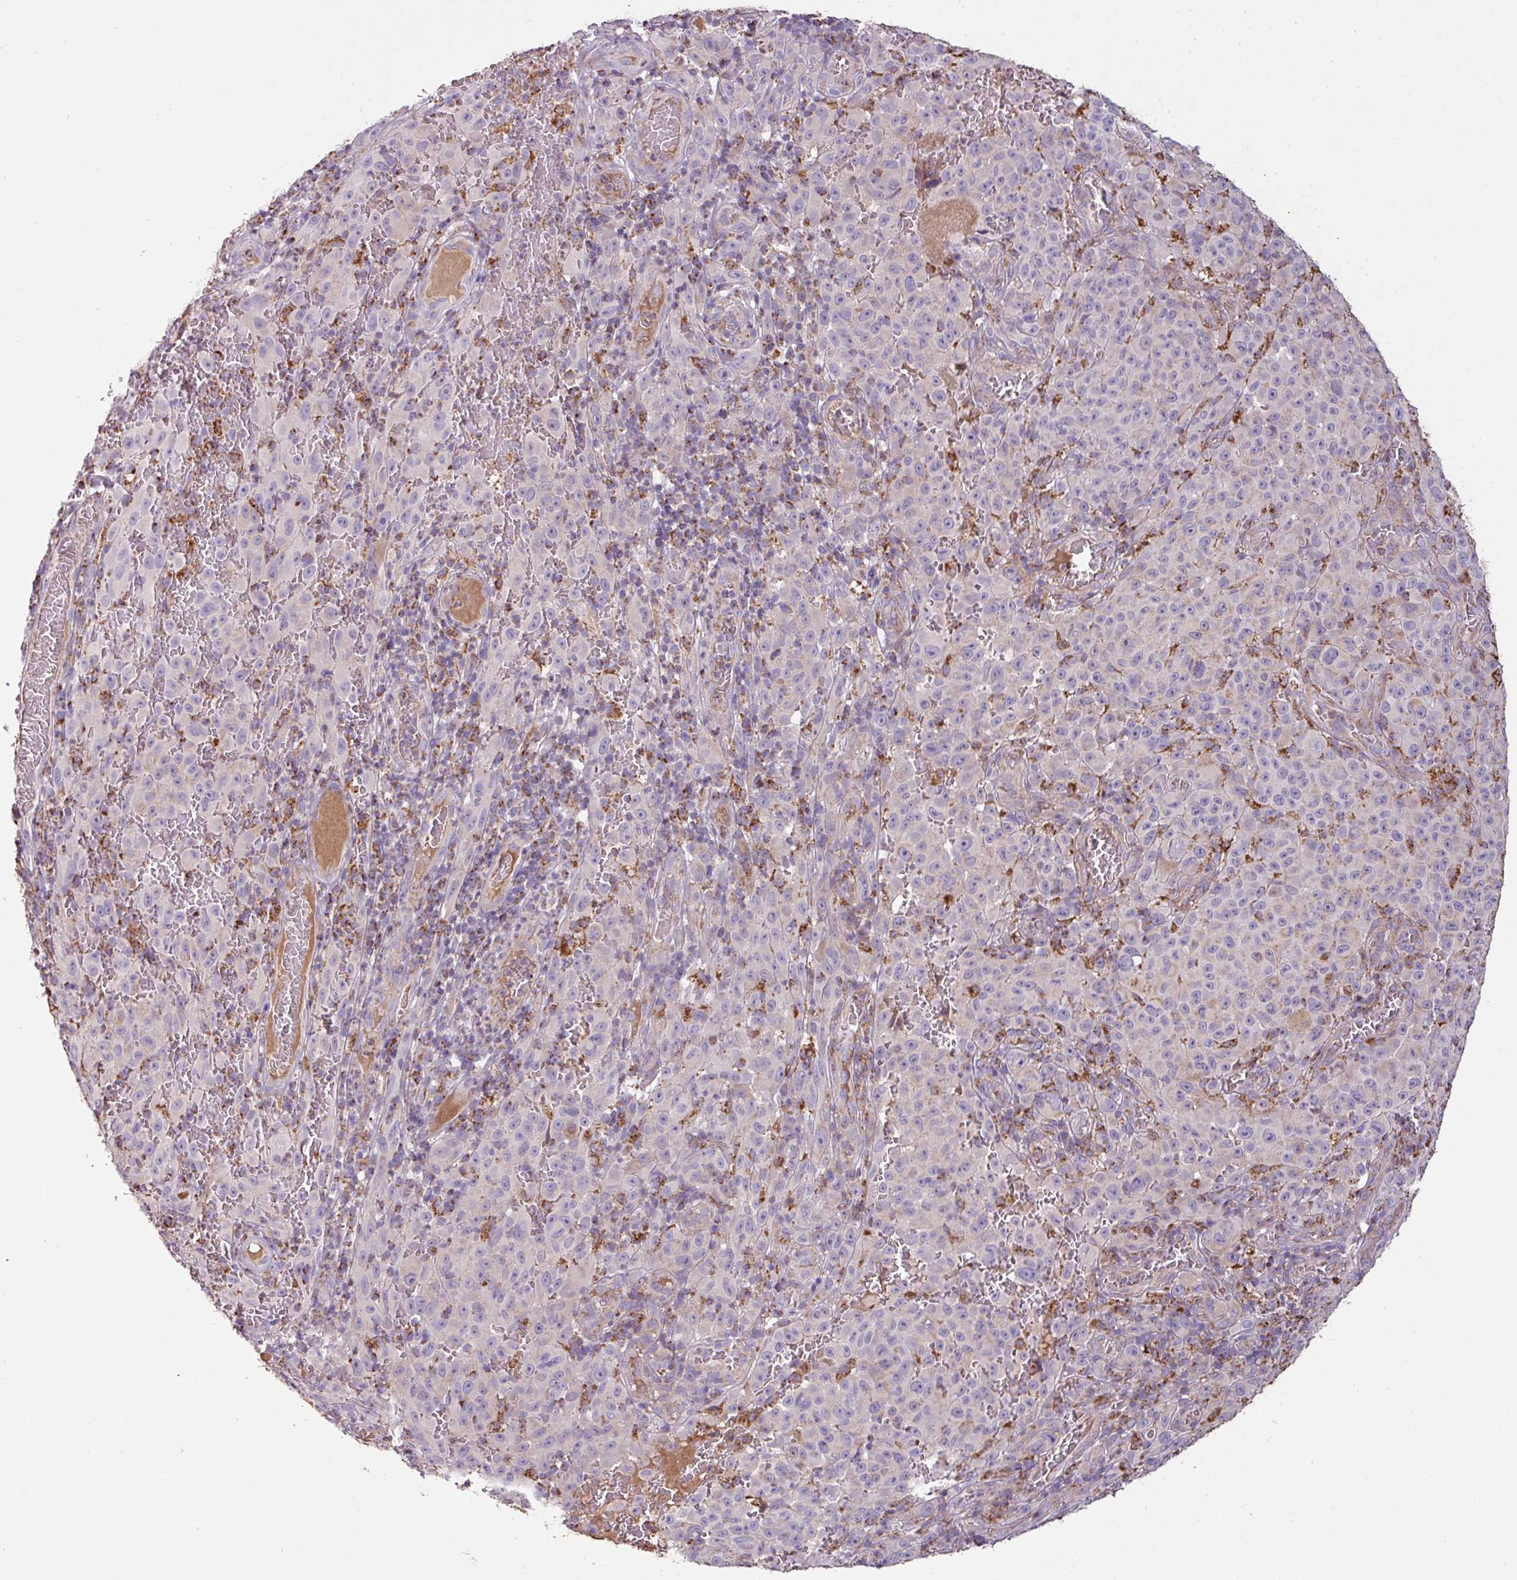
{"staining": {"intensity": "negative", "quantity": "none", "location": "none"}, "tissue": "melanoma", "cell_type": "Tumor cells", "image_type": "cancer", "snomed": [{"axis": "morphology", "description": "Malignant melanoma, NOS"}, {"axis": "topography", "description": "Skin"}], "caption": "IHC micrograph of human malignant melanoma stained for a protein (brown), which shows no staining in tumor cells.", "gene": "SQOR", "patient": {"sex": "female", "age": 82}}